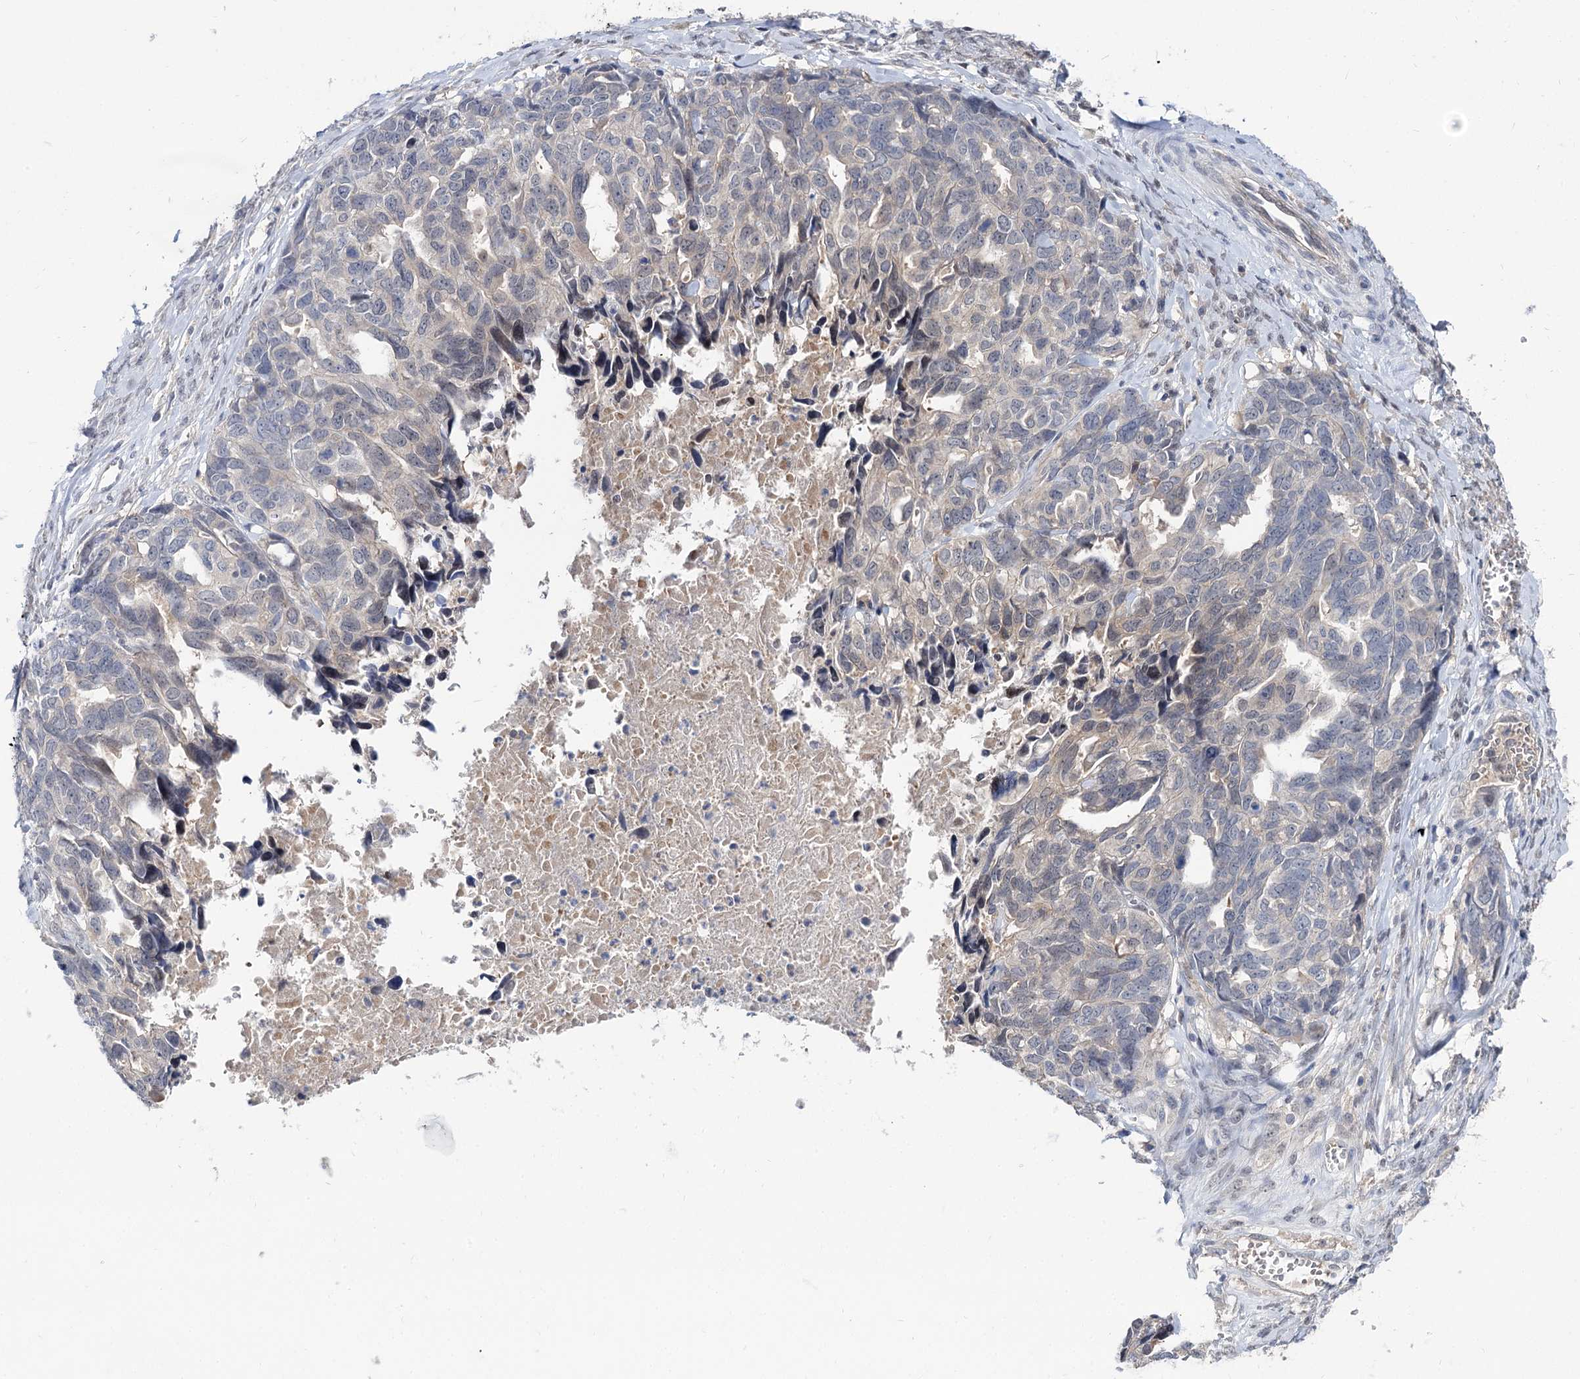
{"staining": {"intensity": "negative", "quantity": "none", "location": "none"}, "tissue": "ovarian cancer", "cell_type": "Tumor cells", "image_type": "cancer", "snomed": [{"axis": "morphology", "description": "Cystadenocarcinoma, serous, NOS"}, {"axis": "topography", "description": "Ovary"}], "caption": "DAB immunohistochemical staining of ovarian serous cystadenocarcinoma reveals no significant staining in tumor cells.", "gene": "NEK10", "patient": {"sex": "female", "age": 79}}